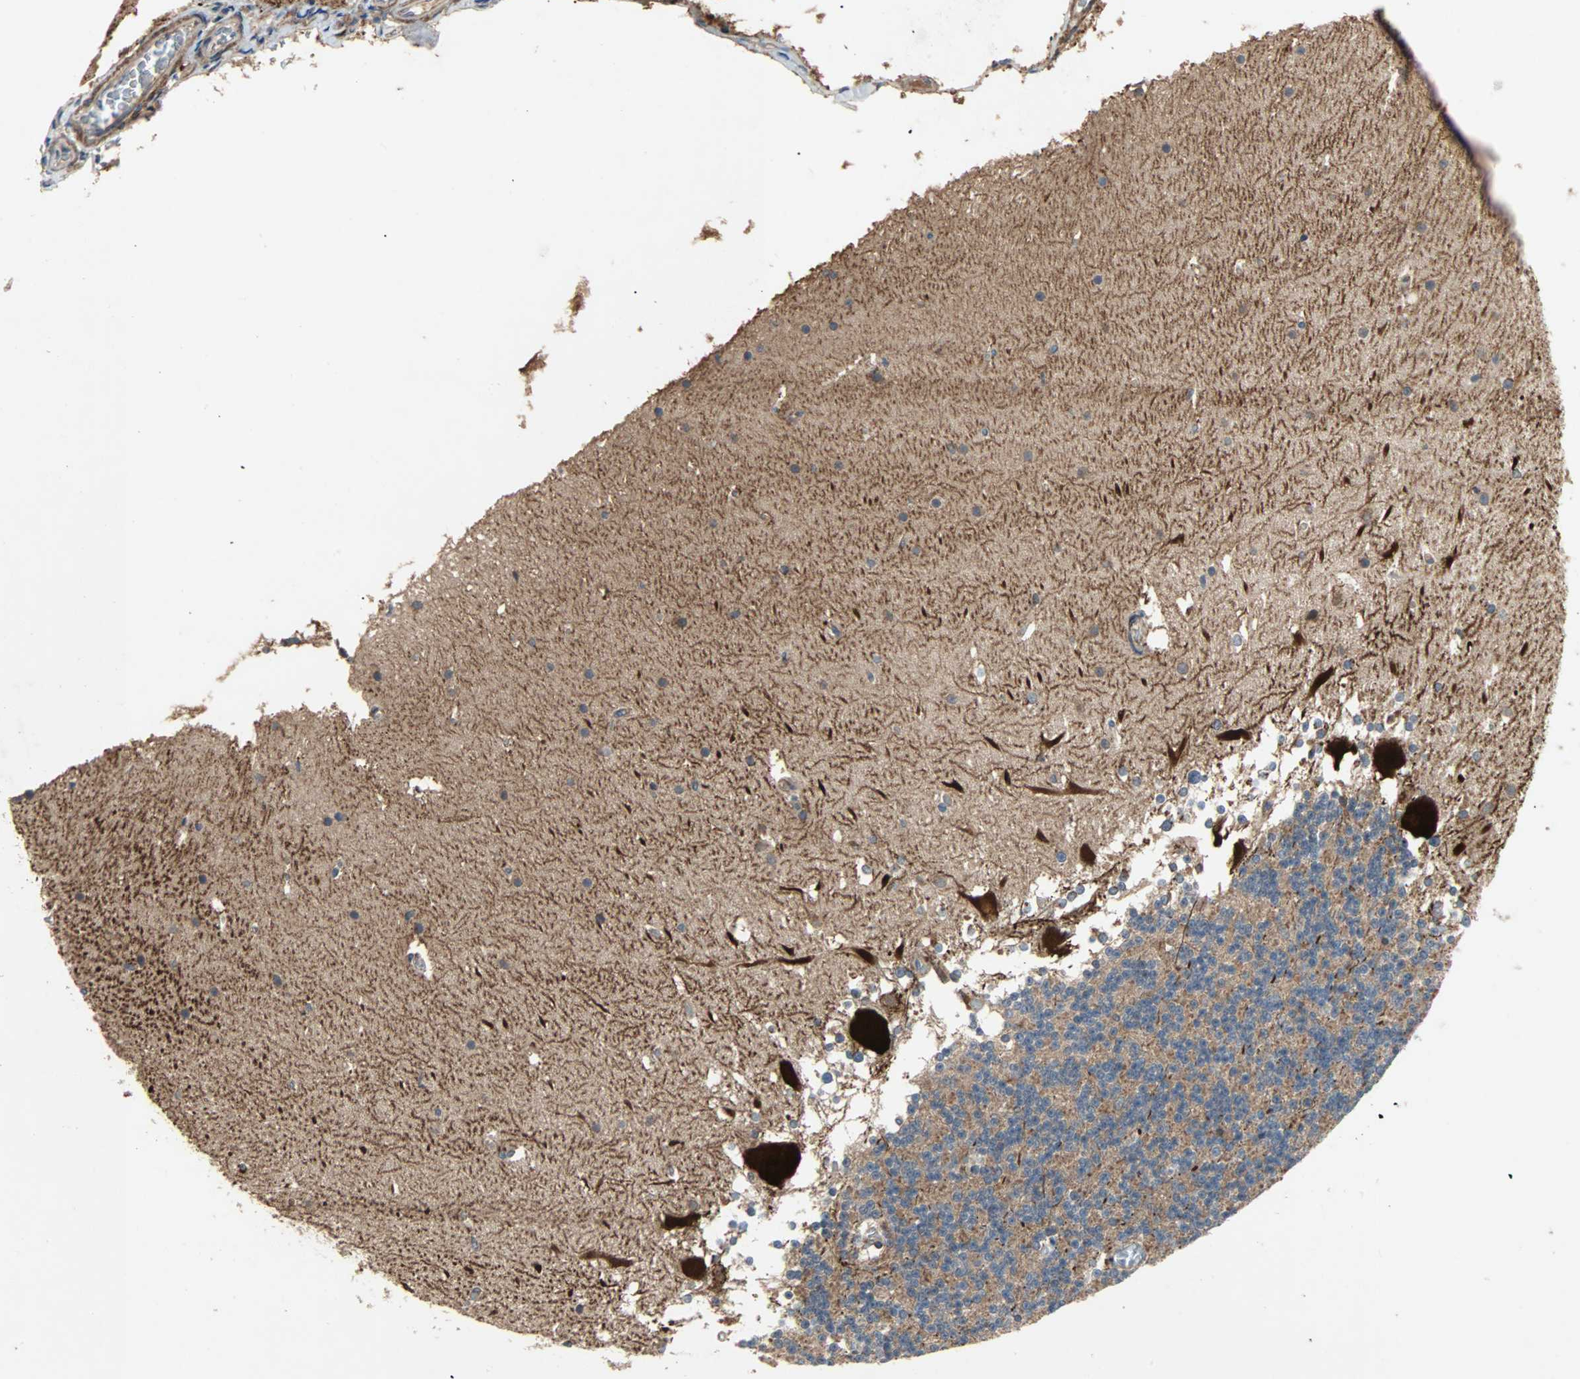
{"staining": {"intensity": "moderate", "quantity": ">75%", "location": "cytoplasmic/membranous"}, "tissue": "cerebellum", "cell_type": "Cells in granular layer", "image_type": "normal", "snomed": [{"axis": "morphology", "description": "Normal tissue, NOS"}, {"axis": "topography", "description": "Cerebellum"}], "caption": "Immunohistochemical staining of normal cerebellum reveals >75% levels of moderate cytoplasmic/membranous protein expression in approximately >75% of cells in granular layer.", "gene": "XYLT1", "patient": {"sex": "female", "age": 19}}